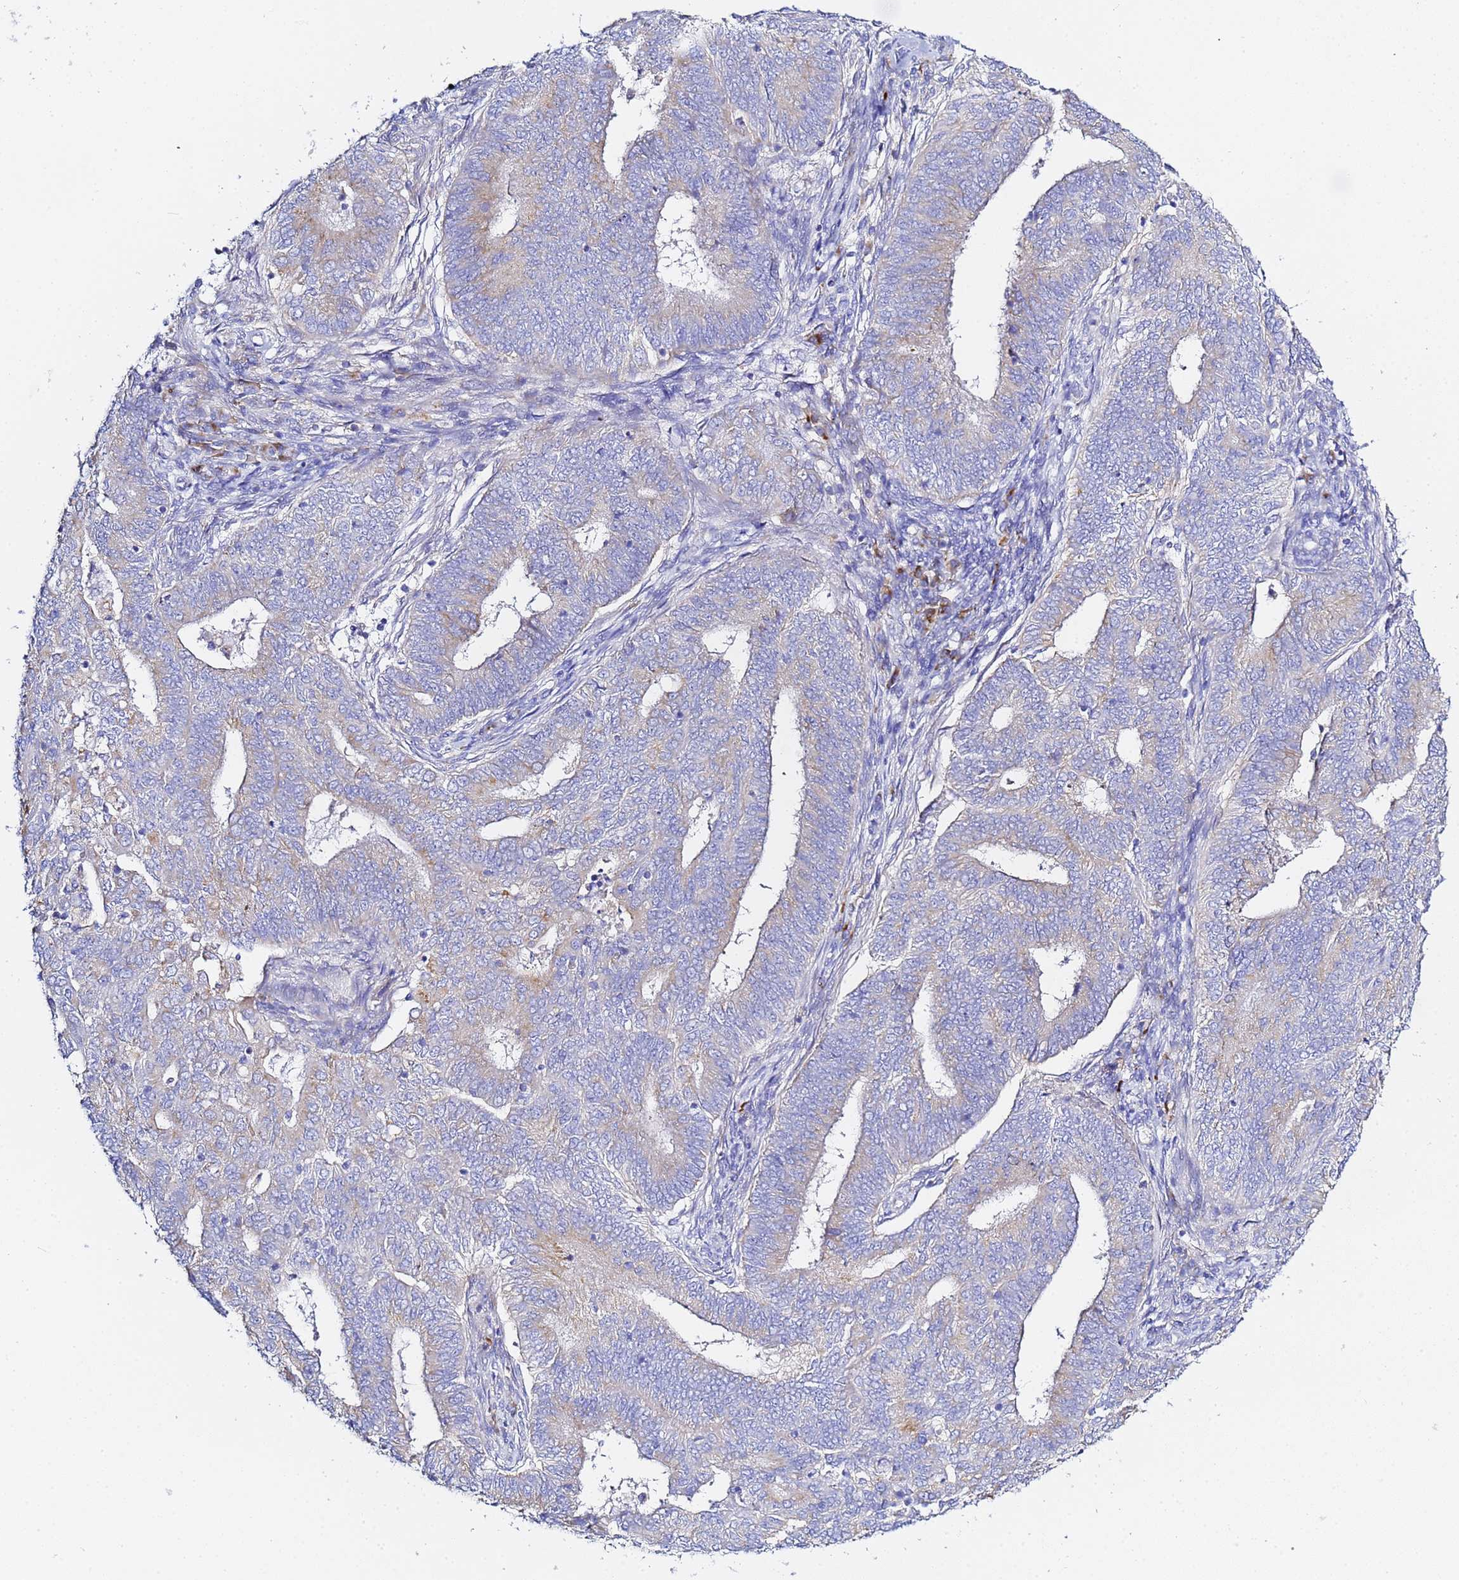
{"staining": {"intensity": "weak", "quantity": "<25%", "location": "cytoplasmic/membranous"}, "tissue": "endometrial cancer", "cell_type": "Tumor cells", "image_type": "cancer", "snomed": [{"axis": "morphology", "description": "Adenocarcinoma, NOS"}, {"axis": "topography", "description": "Endometrium"}], "caption": "Tumor cells are negative for brown protein staining in endometrial cancer.", "gene": "VTI1B", "patient": {"sex": "female", "age": 62}}